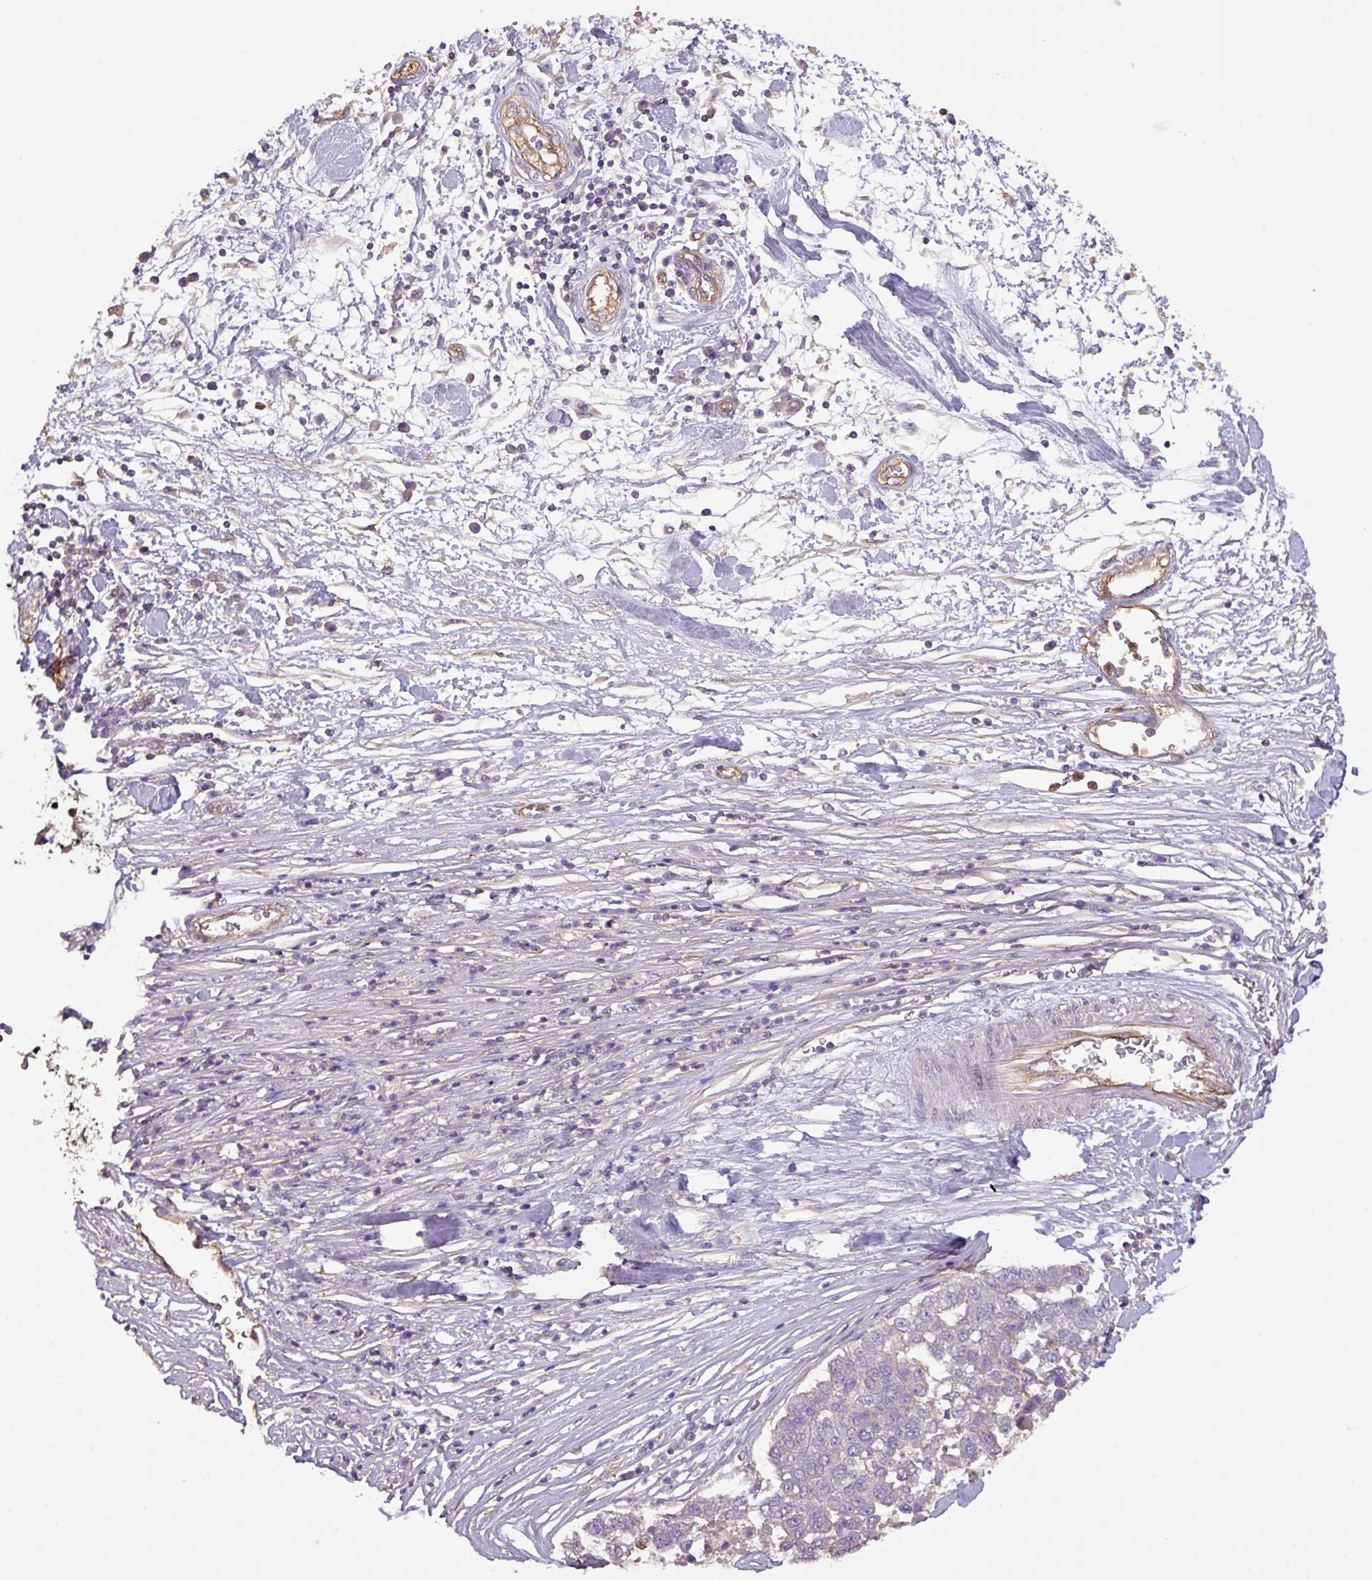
{"staining": {"intensity": "negative", "quantity": "none", "location": "none"}, "tissue": "pancreatic cancer", "cell_type": "Tumor cells", "image_type": "cancer", "snomed": [{"axis": "morphology", "description": "Adenocarcinoma, NOS"}, {"axis": "topography", "description": "Pancreas"}], "caption": "Tumor cells are negative for brown protein staining in adenocarcinoma (pancreatic).", "gene": "CALML4", "patient": {"sex": "female", "age": 61}}